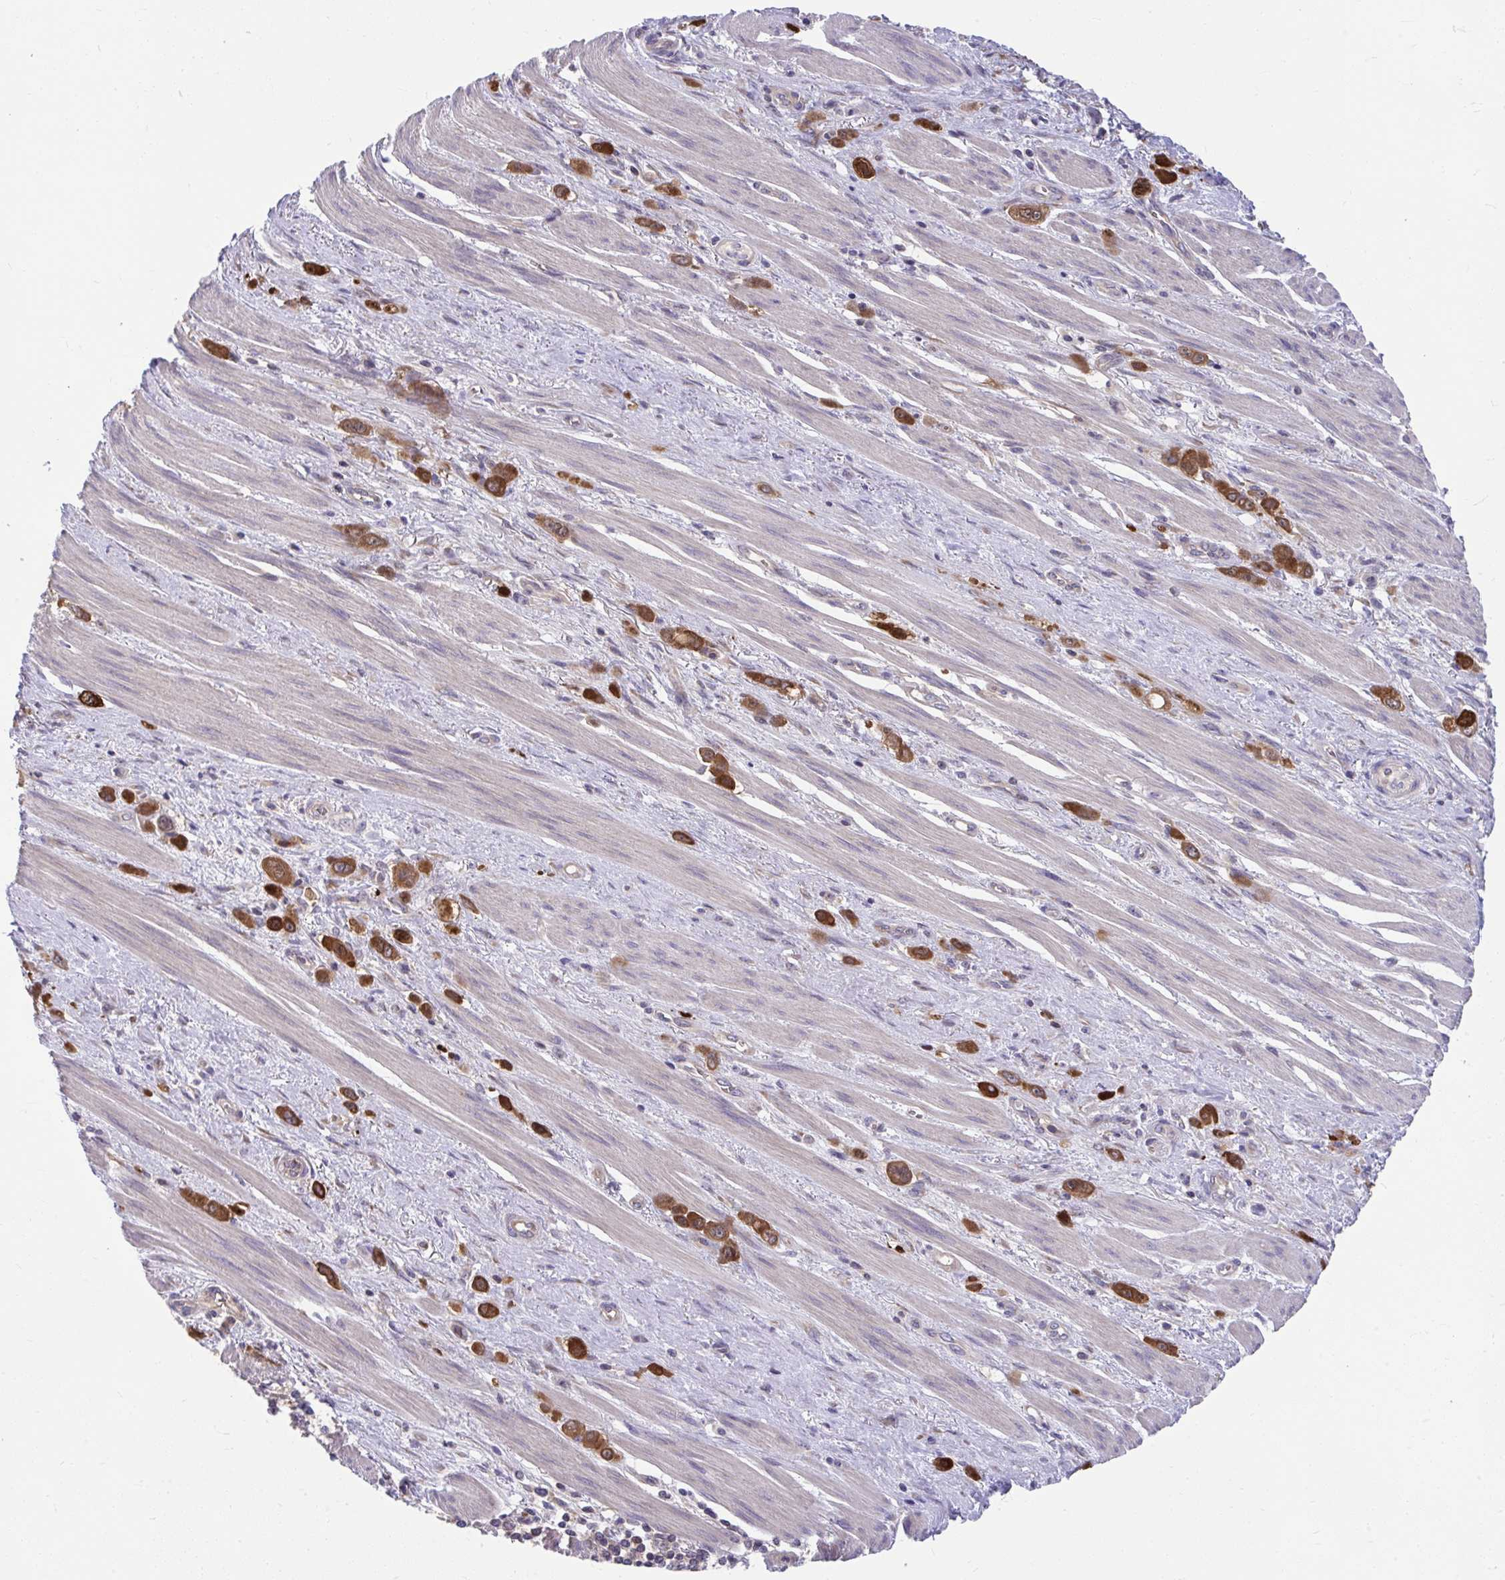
{"staining": {"intensity": "strong", "quantity": ">75%", "location": "cytoplasmic/membranous"}, "tissue": "stomach cancer", "cell_type": "Tumor cells", "image_type": "cancer", "snomed": [{"axis": "morphology", "description": "Adenocarcinoma, NOS"}, {"axis": "topography", "description": "Stomach, upper"}], "caption": "High-magnification brightfield microscopy of stomach cancer stained with DAB (brown) and counterstained with hematoxylin (blue). tumor cells exhibit strong cytoplasmic/membranous staining is appreciated in about>75% of cells.", "gene": "PCDHB7", "patient": {"sex": "male", "age": 75}}